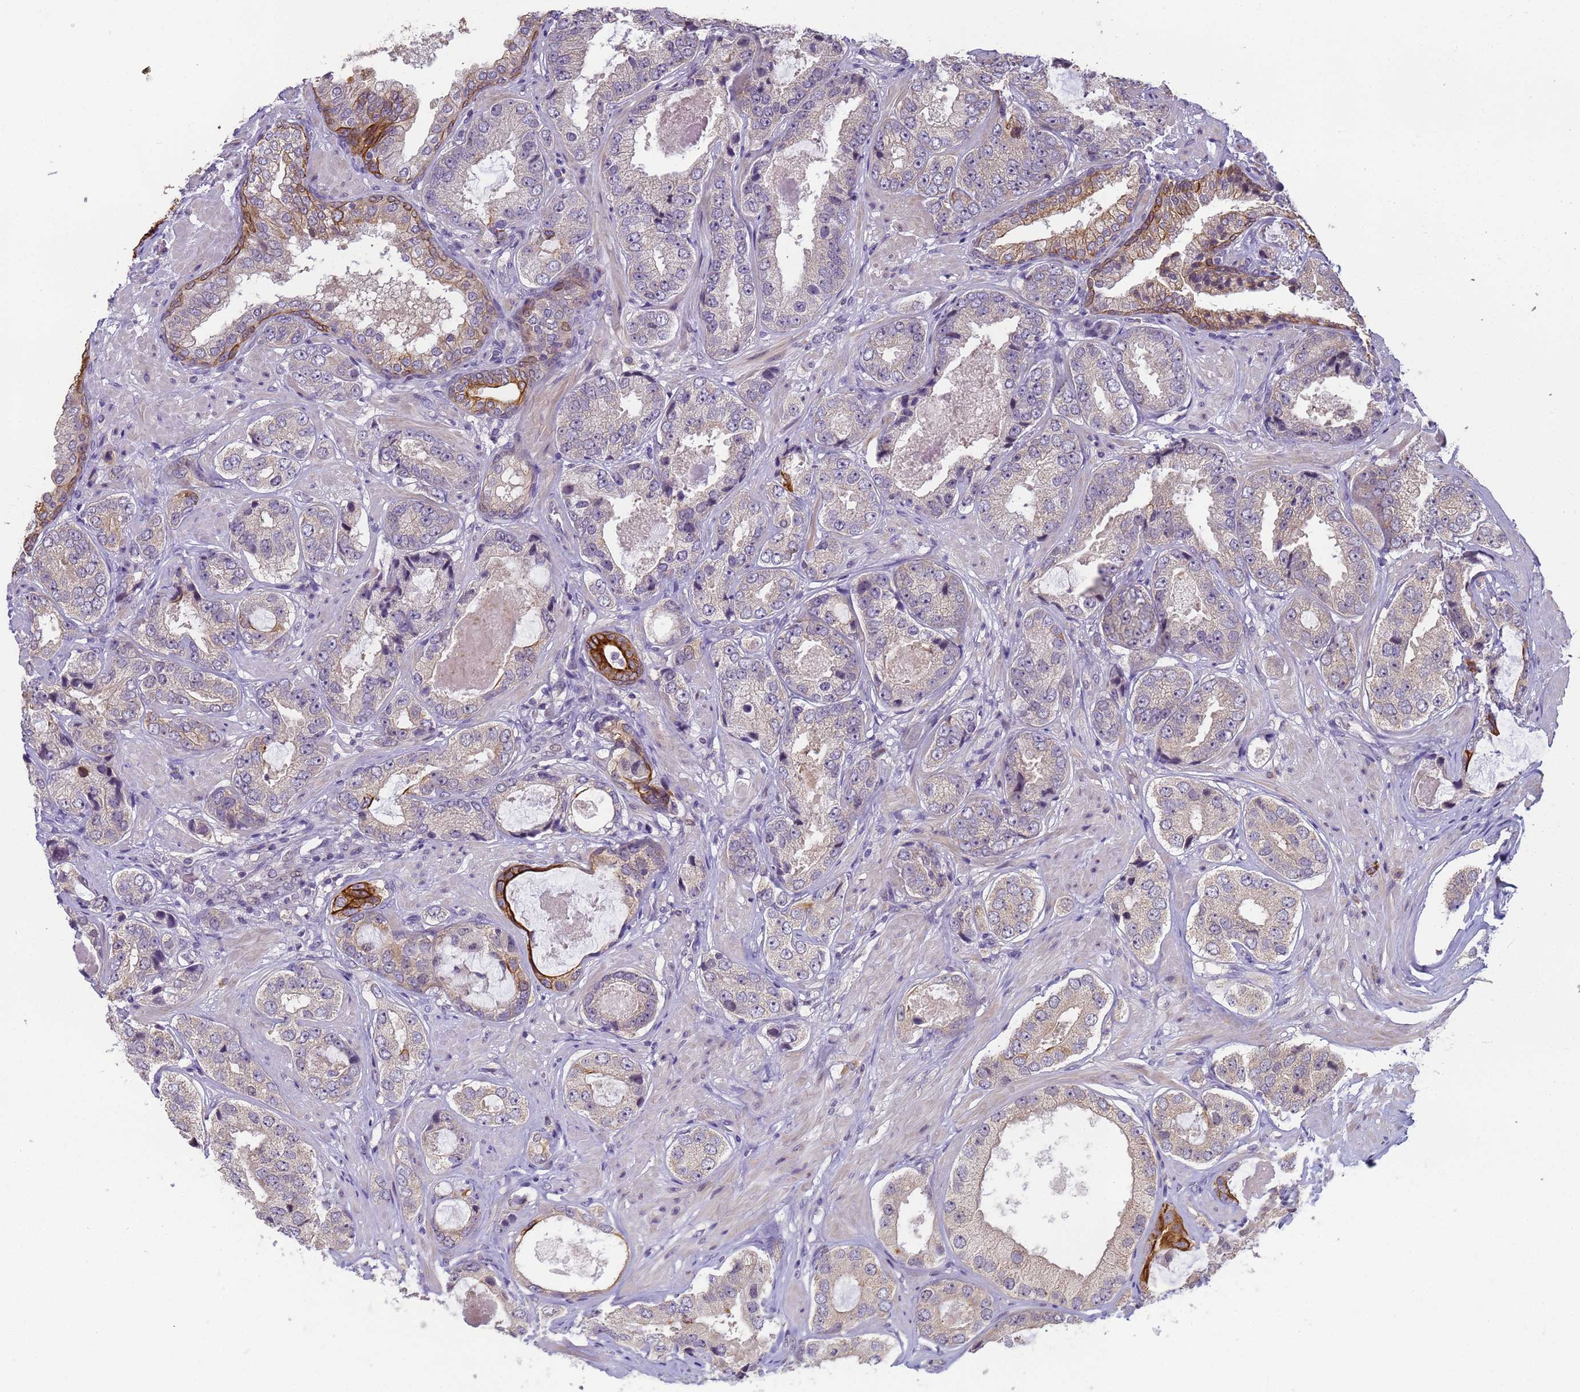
{"staining": {"intensity": "weak", "quantity": "25%-75%", "location": "cytoplasmic/membranous"}, "tissue": "prostate cancer", "cell_type": "Tumor cells", "image_type": "cancer", "snomed": [{"axis": "morphology", "description": "Adenocarcinoma, High grade"}, {"axis": "topography", "description": "Prostate"}], "caption": "Tumor cells show low levels of weak cytoplasmic/membranous expression in about 25%-75% of cells in human prostate cancer.", "gene": "VWA3A", "patient": {"sex": "male", "age": 59}}